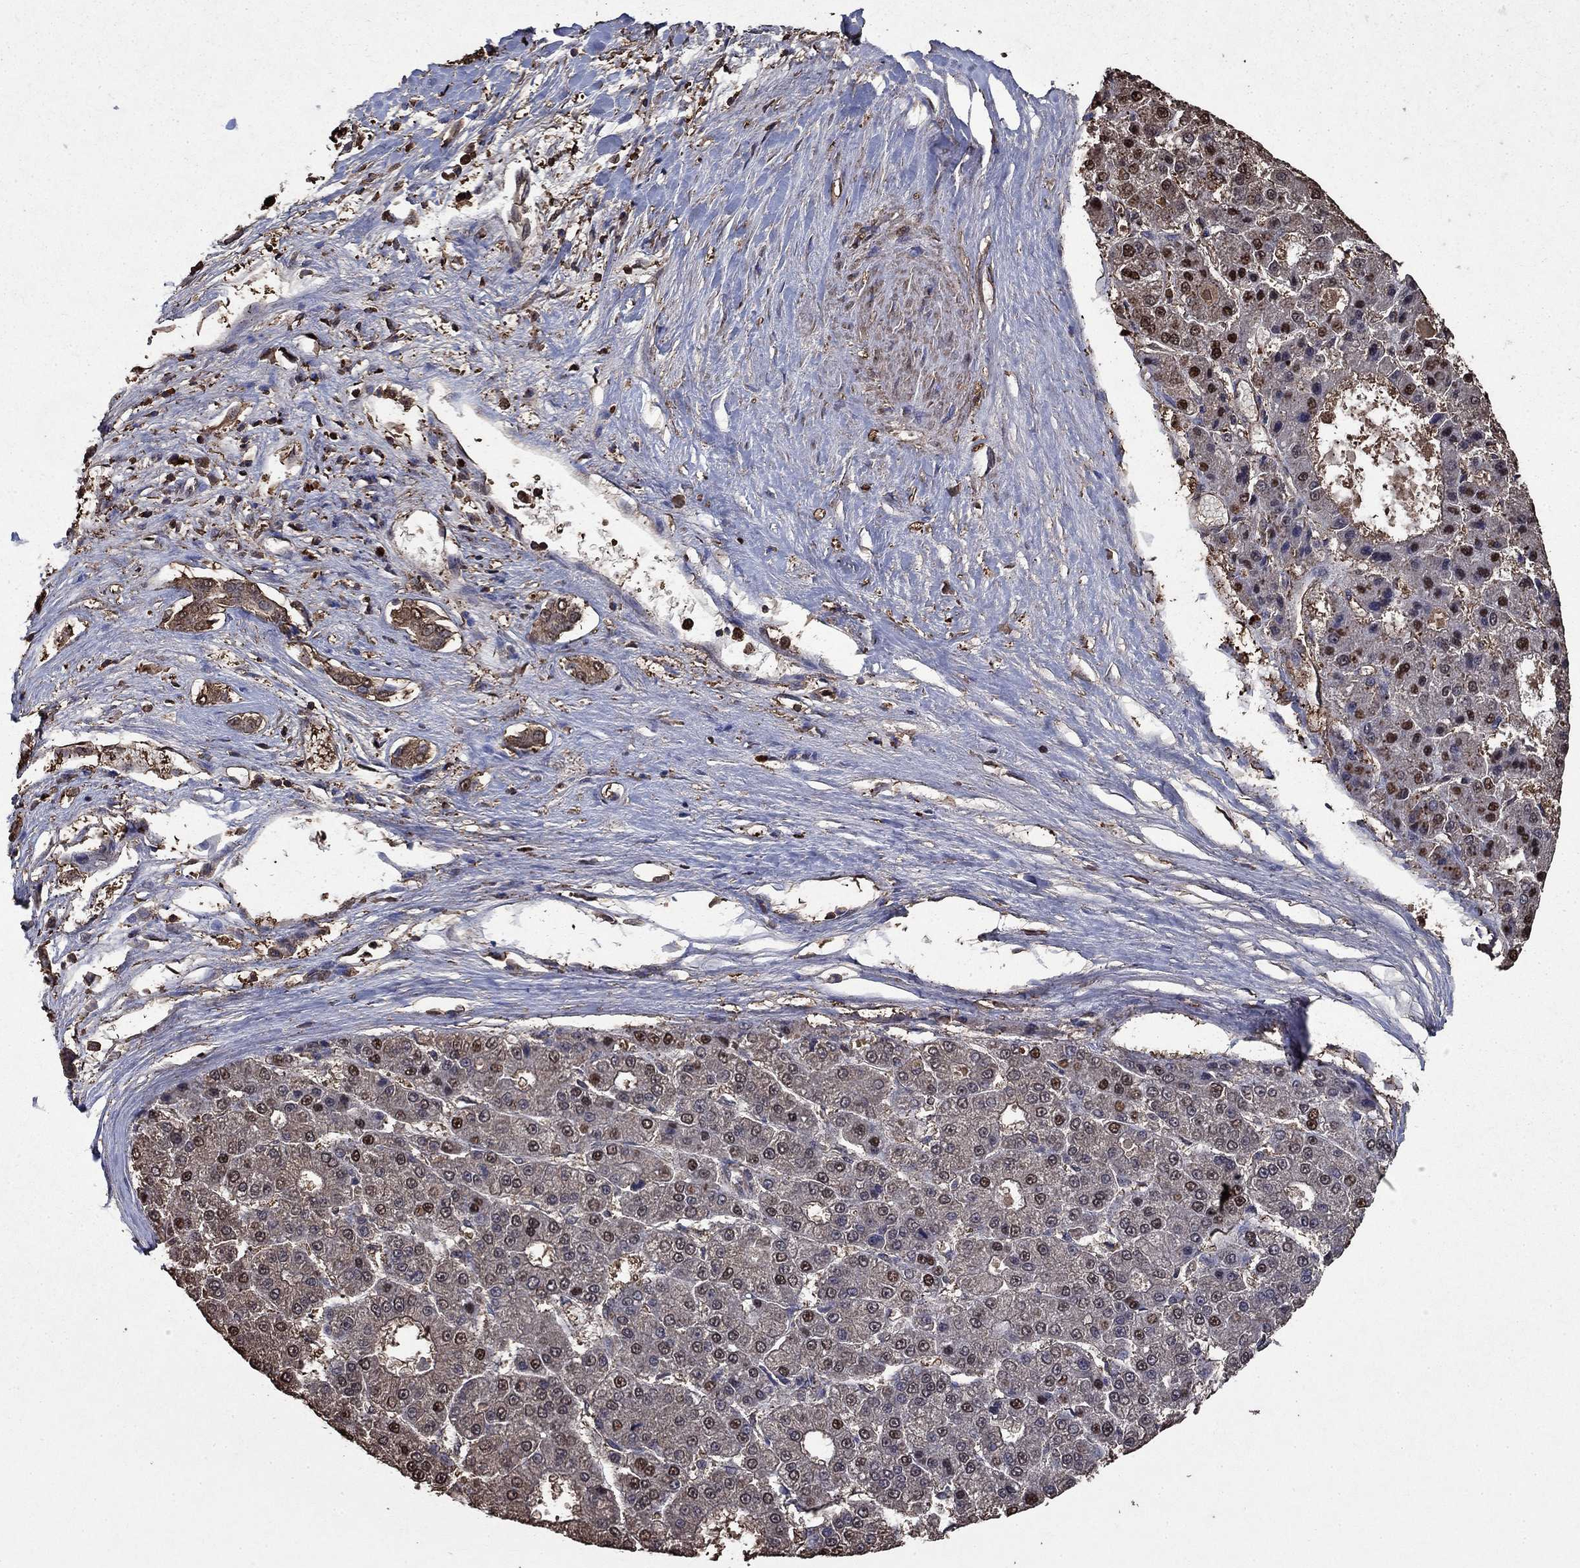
{"staining": {"intensity": "moderate", "quantity": "25%-75%", "location": "nuclear"}, "tissue": "liver cancer", "cell_type": "Tumor cells", "image_type": "cancer", "snomed": [{"axis": "morphology", "description": "Carcinoma, Hepatocellular, NOS"}, {"axis": "topography", "description": "Liver"}], "caption": "Tumor cells display medium levels of moderate nuclear staining in about 25%-75% of cells in liver cancer.", "gene": "GAPDH", "patient": {"sex": "male", "age": 70}}